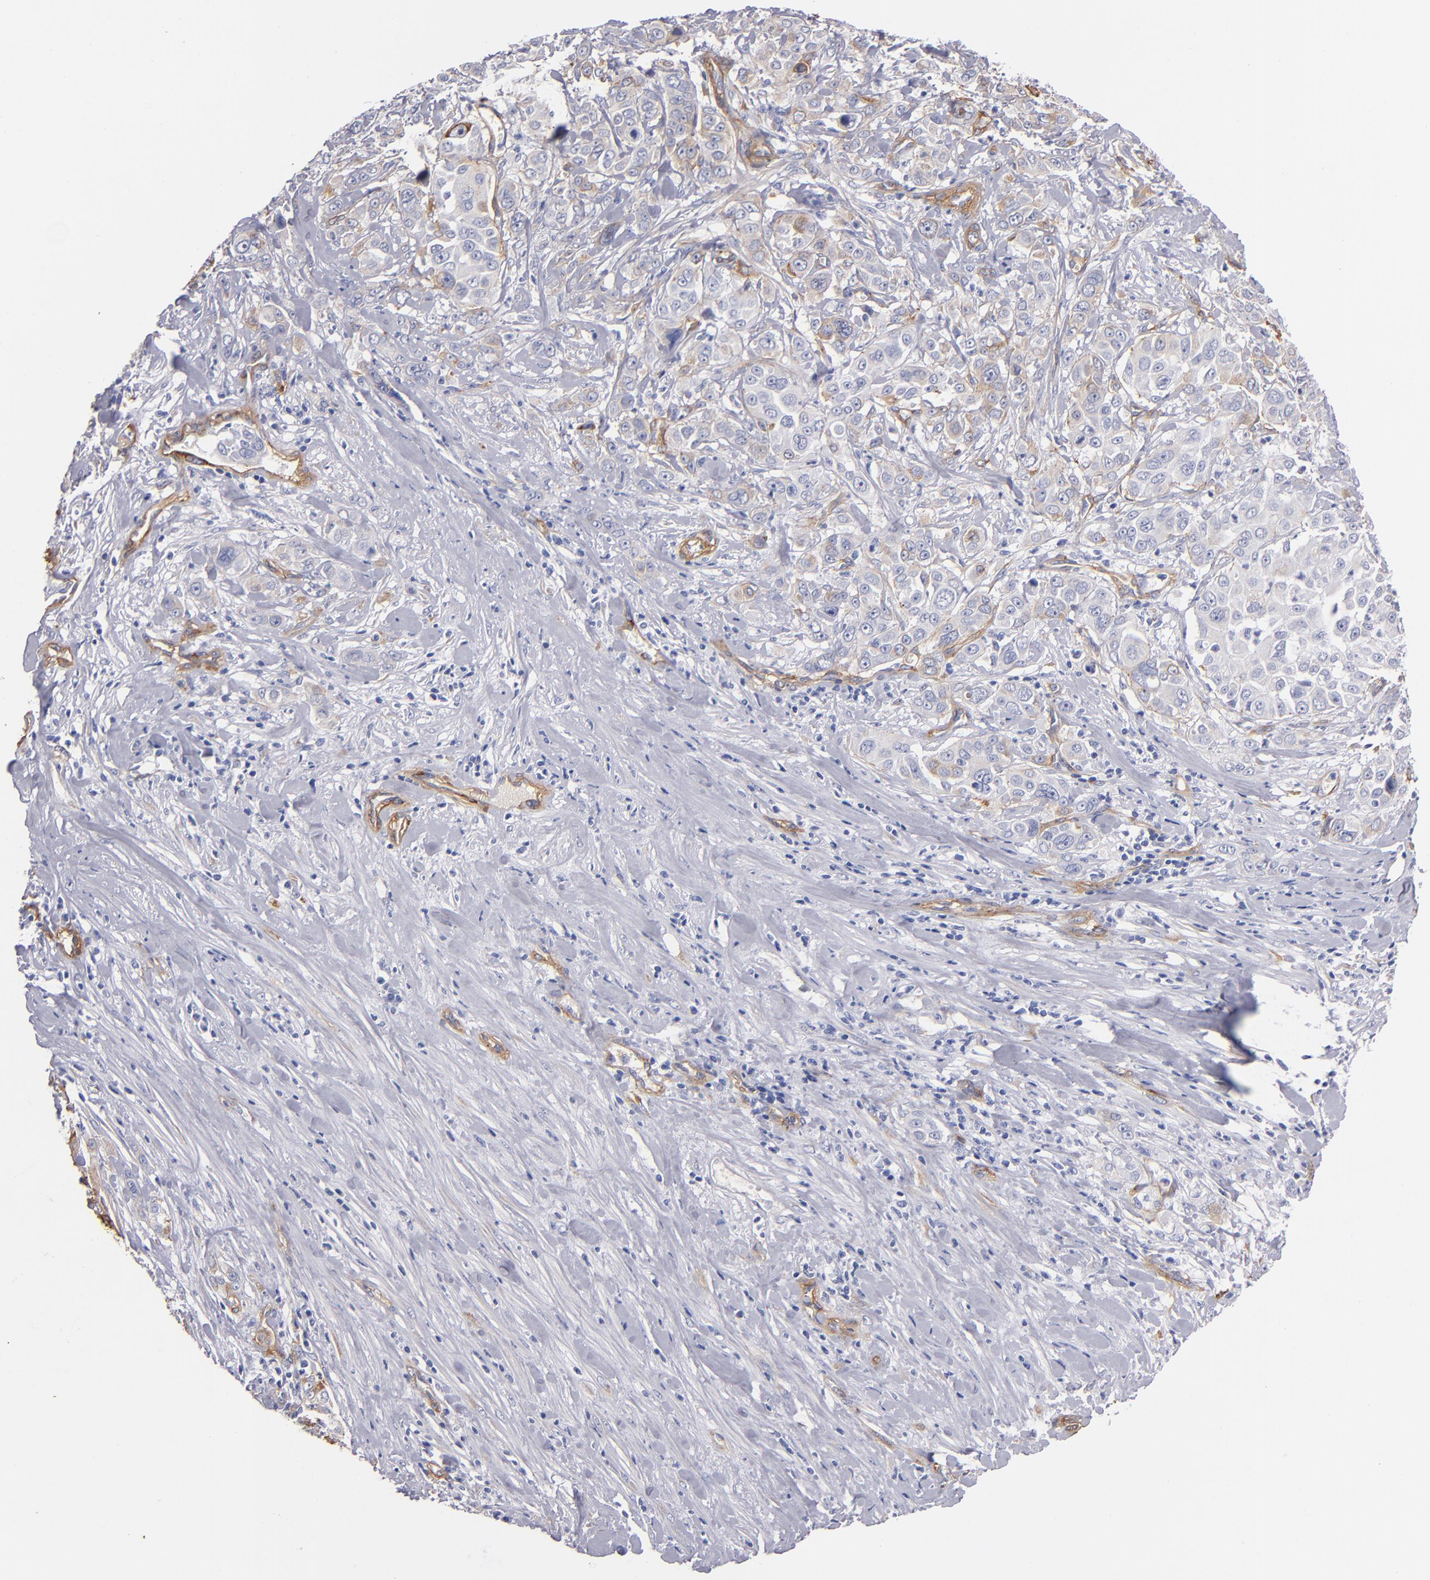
{"staining": {"intensity": "weak", "quantity": "25%-75%", "location": "cytoplasmic/membranous"}, "tissue": "pancreatic cancer", "cell_type": "Tumor cells", "image_type": "cancer", "snomed": [{"axis": "morphology", "description": "Adenocarcinoma, NOS"}, {"axis": "topography", "description": "Pancreas"}], "caption": "Approximately 25%-75% of tumor cells in pancreatic adenocarcinoma reveal weak cytoplasmic/membranous protein positivity as visualized by brown immunohistochemical staining.", "gene": "LAMC1", "patient": {"sex": "female", "age": 52}}